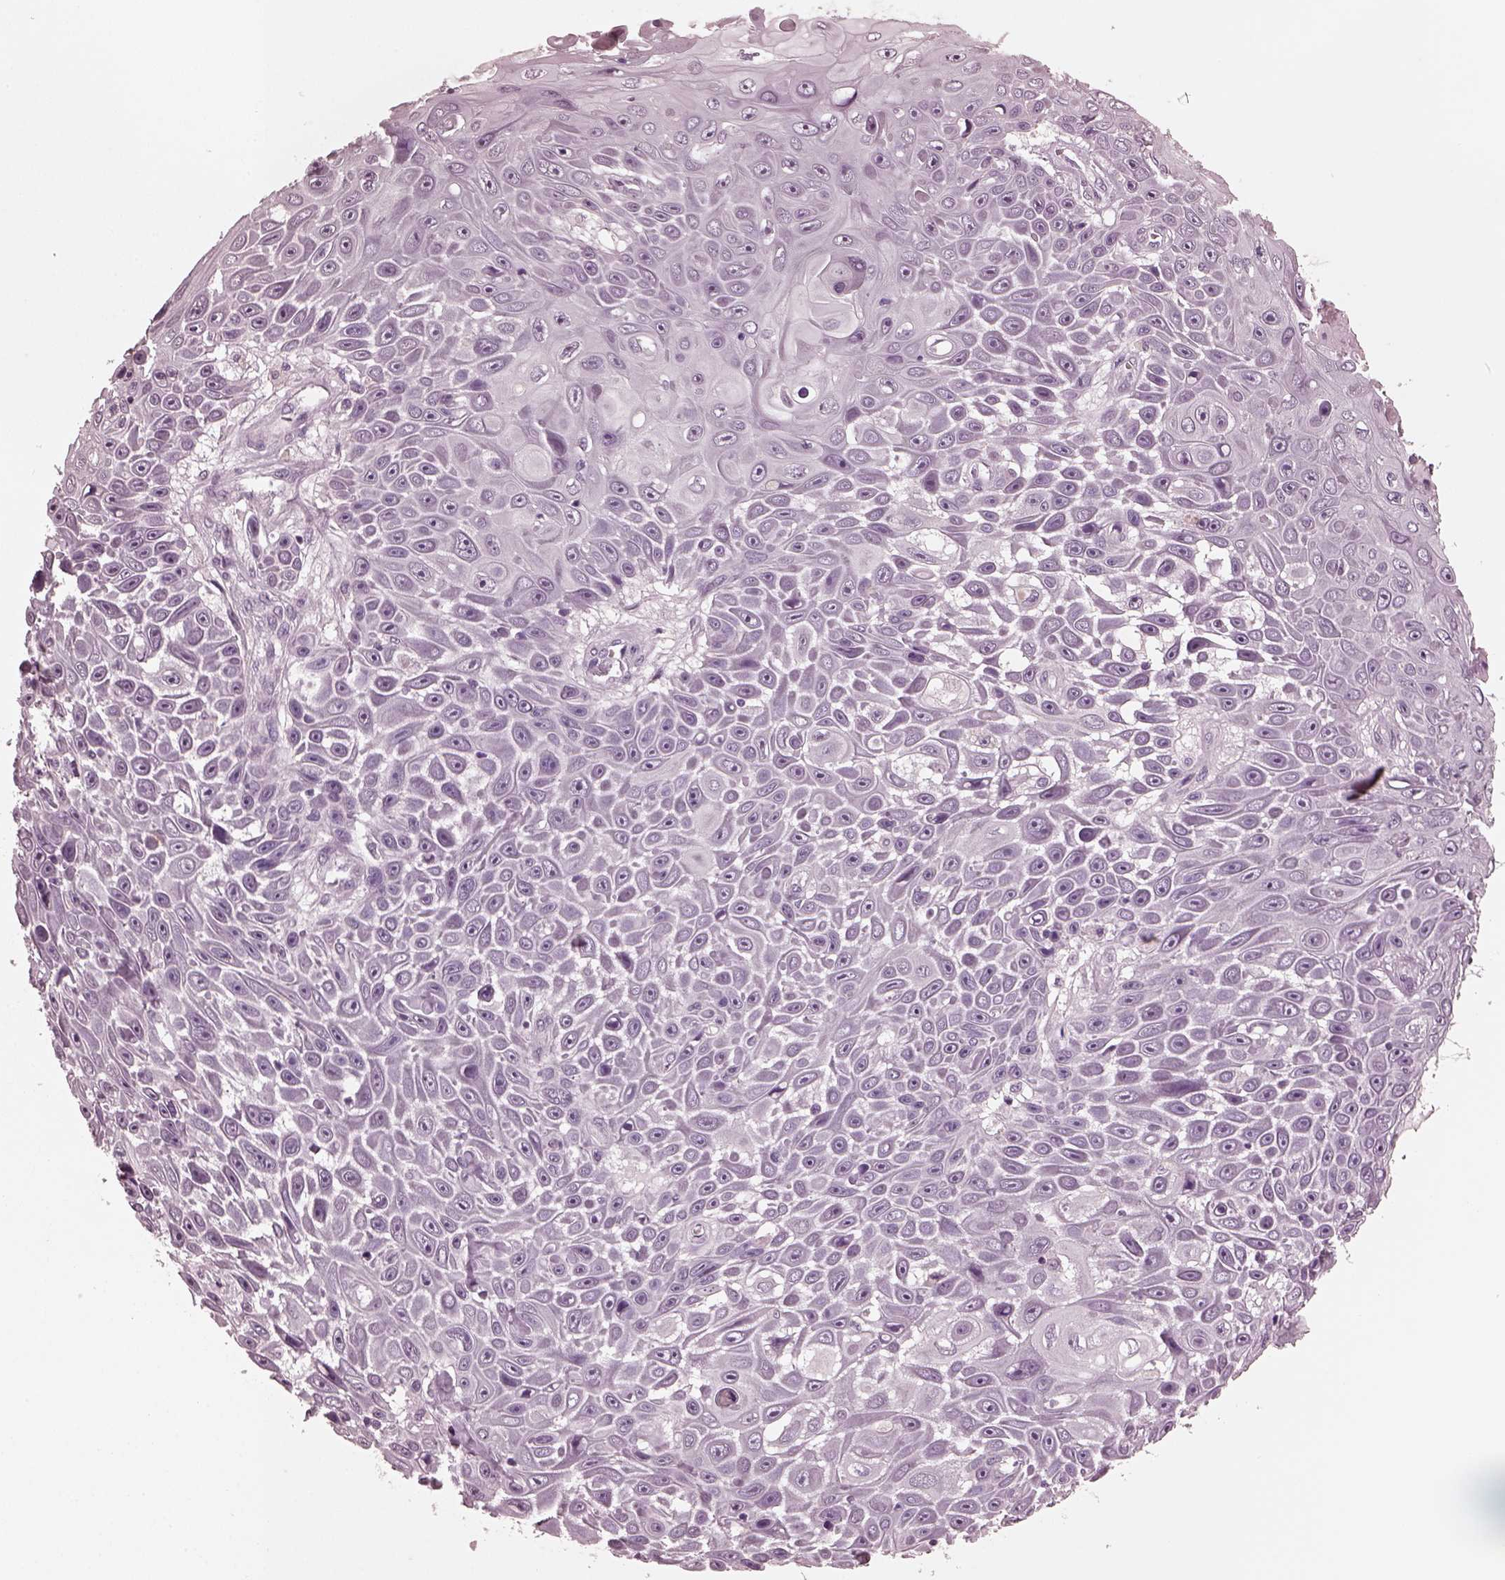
{"staining": {"intensity": "negative", "quantity": "none", "location": "none"}, "tissue": "skin cancer", "cell_type": "Tumor cells", "image_type": "cancer", "snomed": [{"axis": "morphology", "description": "Squamous cell carcinoma, NOS"}, {"axis": "topography", "description": "Skin"}], "caption": "Immunohistochemistry histopathology image of human skin cancer stained for a protein (brown), which exhibits no staining in tumor cells. (Brightfield microscopy of DAB immunohistochemistry at high magnification).", "gene": "CGA", "patient": {"sex": "male", "age": 82}}